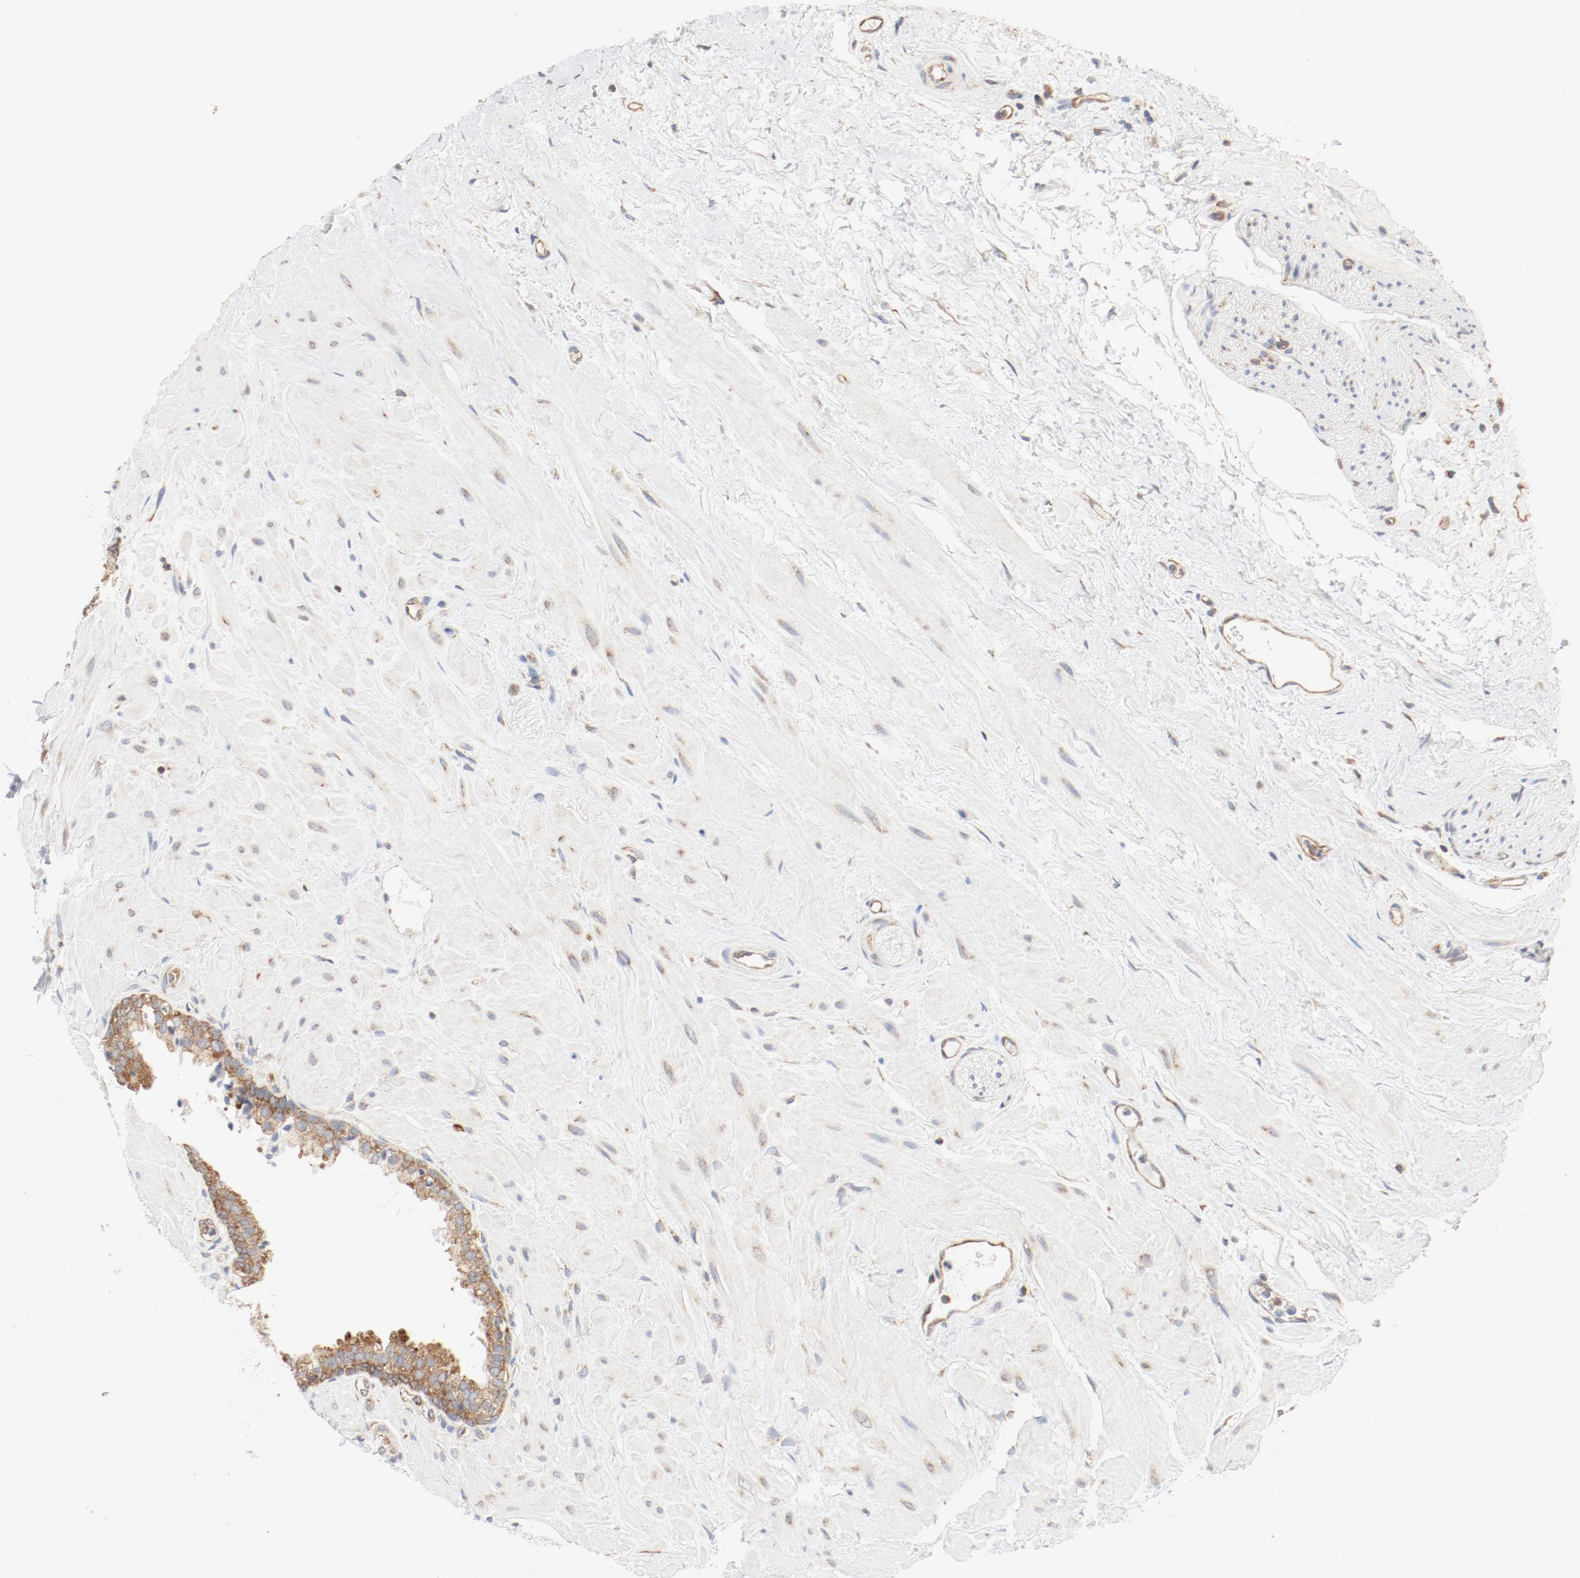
{"staining": {"intensity": "moderate", "quantity": ">75%", "location": "cytoplasmic/membranous"}, "tissue": "prostate", "cell_type": "Glandular cells", "image_type": "normal", "snomed": [{"axis": "morphology", "description": "Normal tissue, NOS"}, {"axis": "topography", "description": "Prostate"}], "caption": "Human prostate stained for a protein (brown) demonstrates moderate cytoplasmic/membranous positive expression in about >75% of glandular cells.", "gene": "RPS6", "patient": {"sex": "male", "age": 60}}